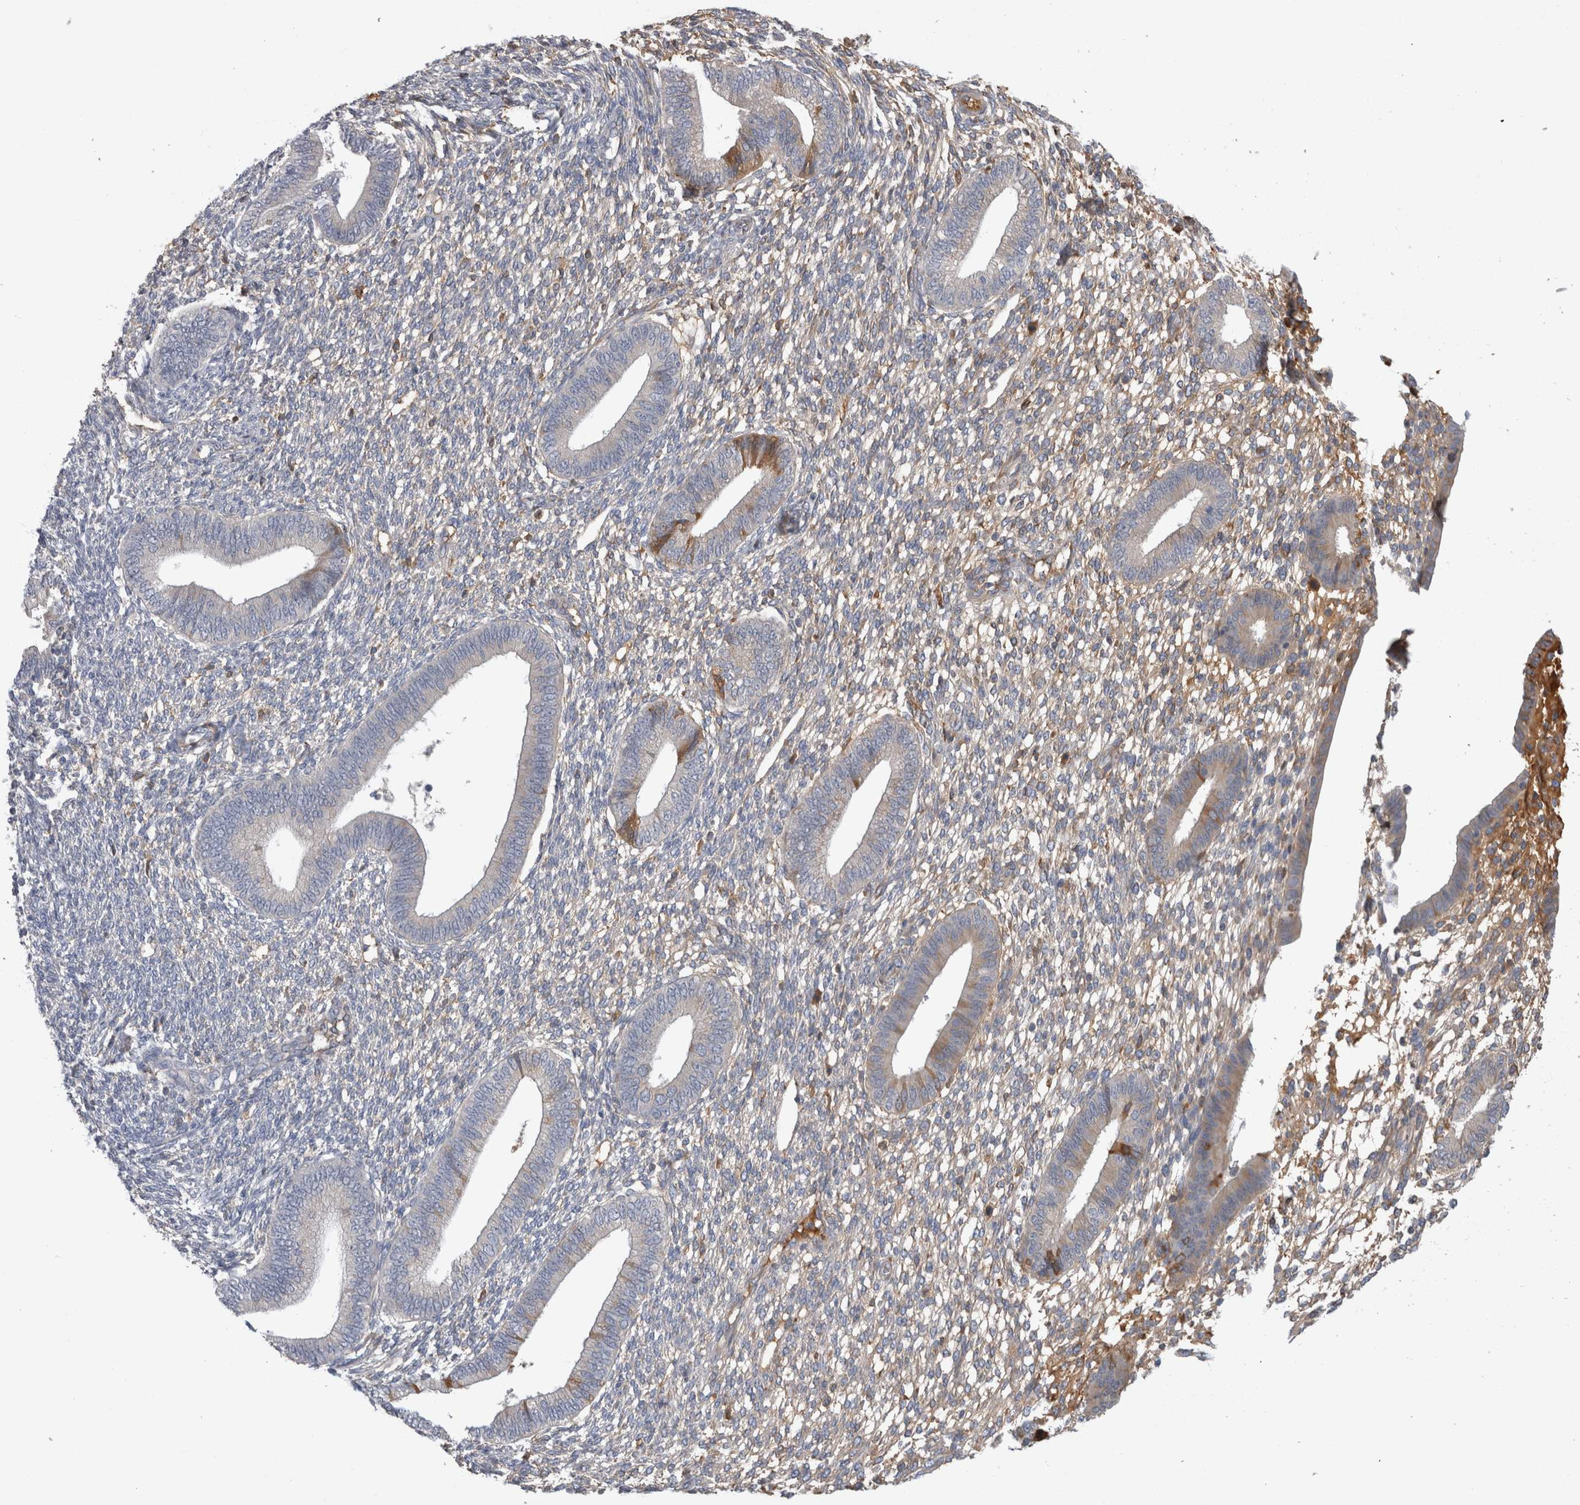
{"staining": {"intensity": "weak", "quantity": "<25%", "location": "cytoplasmic/membranous"}, "tissue": "endometrium", "cell_type": "Cells in endometrial stroma", "image_type": "normal", "snomed": [{"axis": "morphology", "description": "Normal tissue, NOS"}, {"axis": "topography", "description": "Endometrium"}], "caption": "IHC of benign endometrium exhibits no expression in cells in endometrial stroma. Brightfield microscopy of immunohistochemistry stained with DAB (brown) and hematoxylin (blue), captured at high magnification.", "gene": "TBCE", "patient": {"sex": "female", "age": 46}}